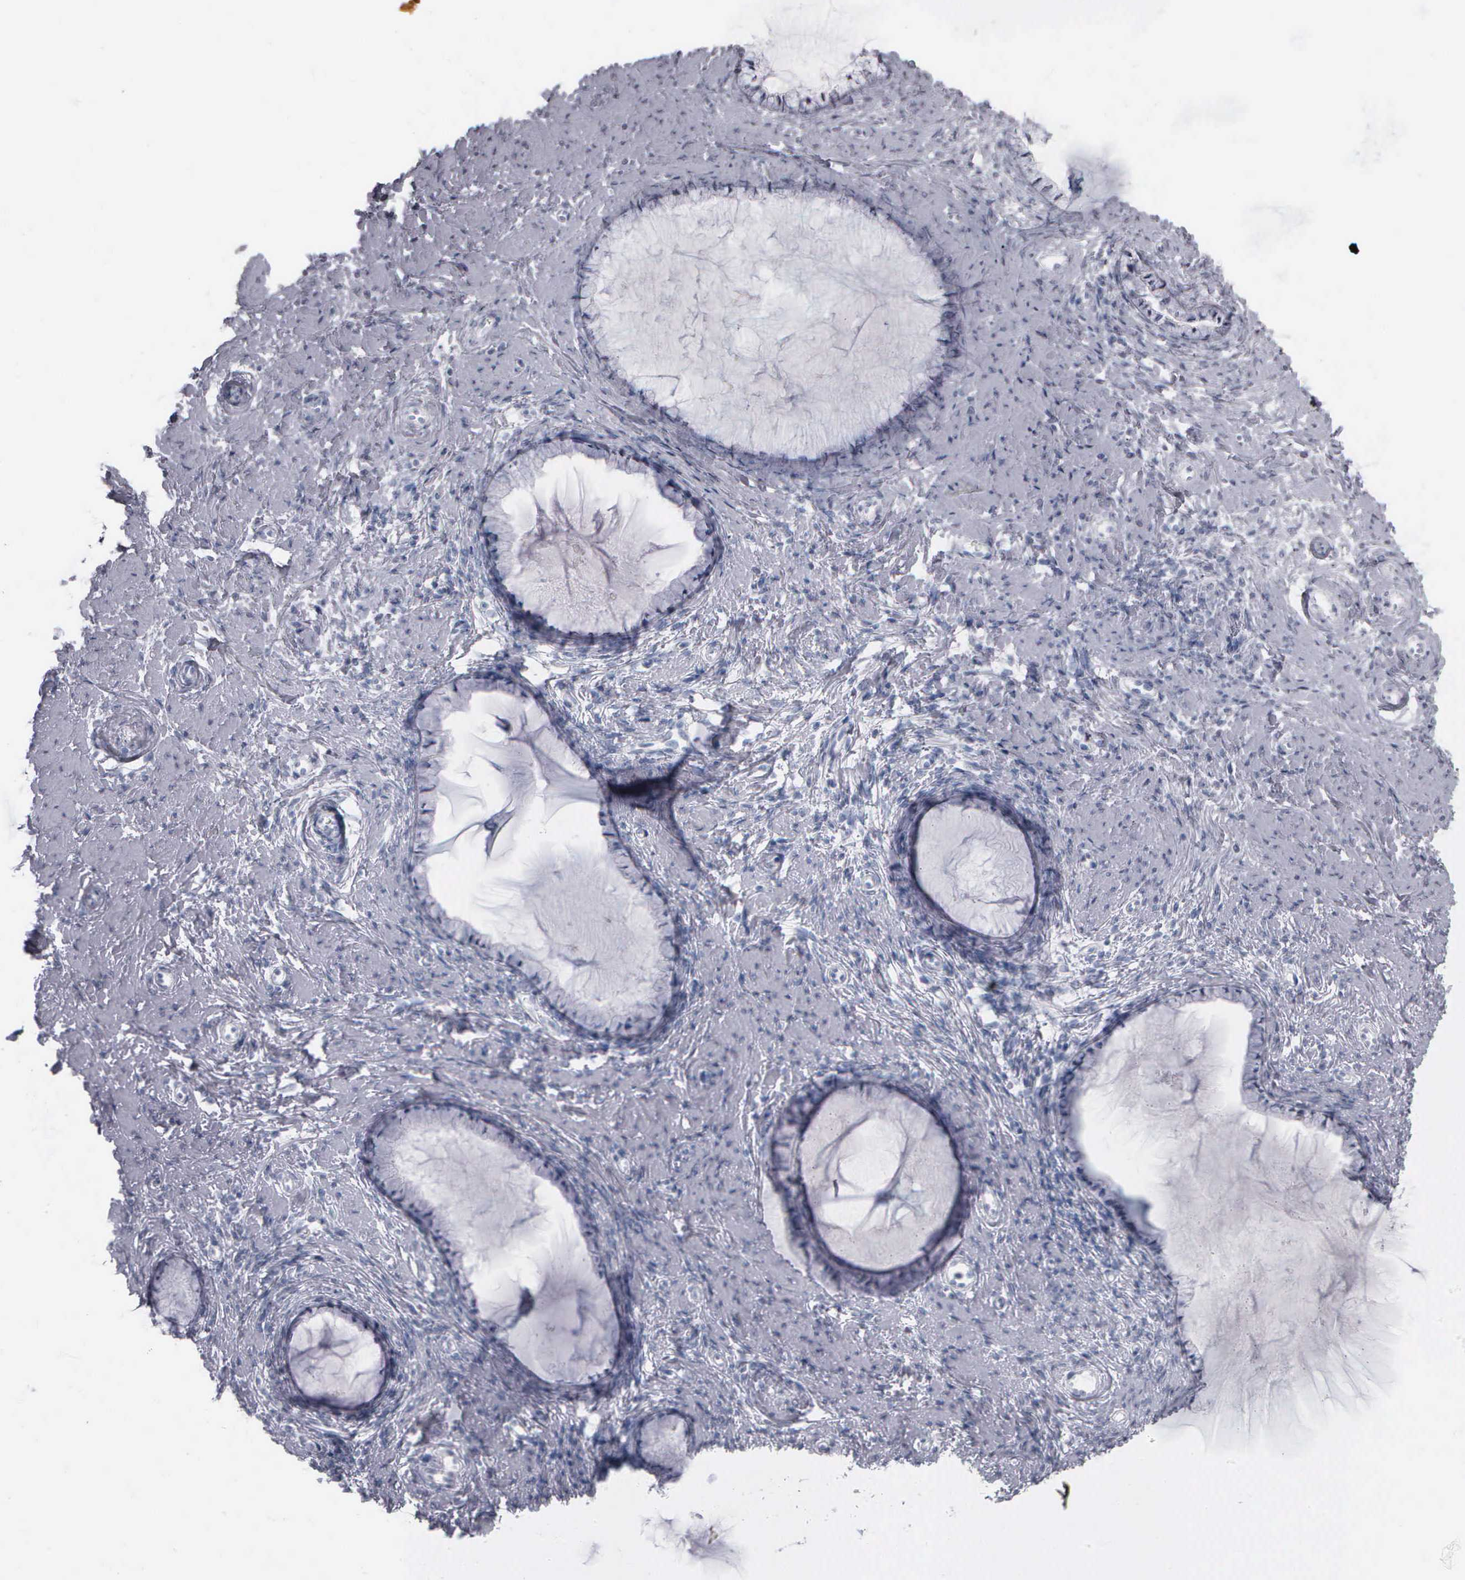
{"staining": {"intensity": "negative", "quantity": "none", "location": "none"}, "tissue": "cervix", "cell_type": "Glandular cells", "image_type": "normal", "snomed": [{"axis": "morphology", "description": "Normal tissue, NOS"}, {"axis": "topography", "description": "Cervix"}], "caption": "Human cervix stained for a protein using IHC reveals no expression in glandular cells.", "gene": "NKX2", "patient": {"sex": "female", "age": 70}}